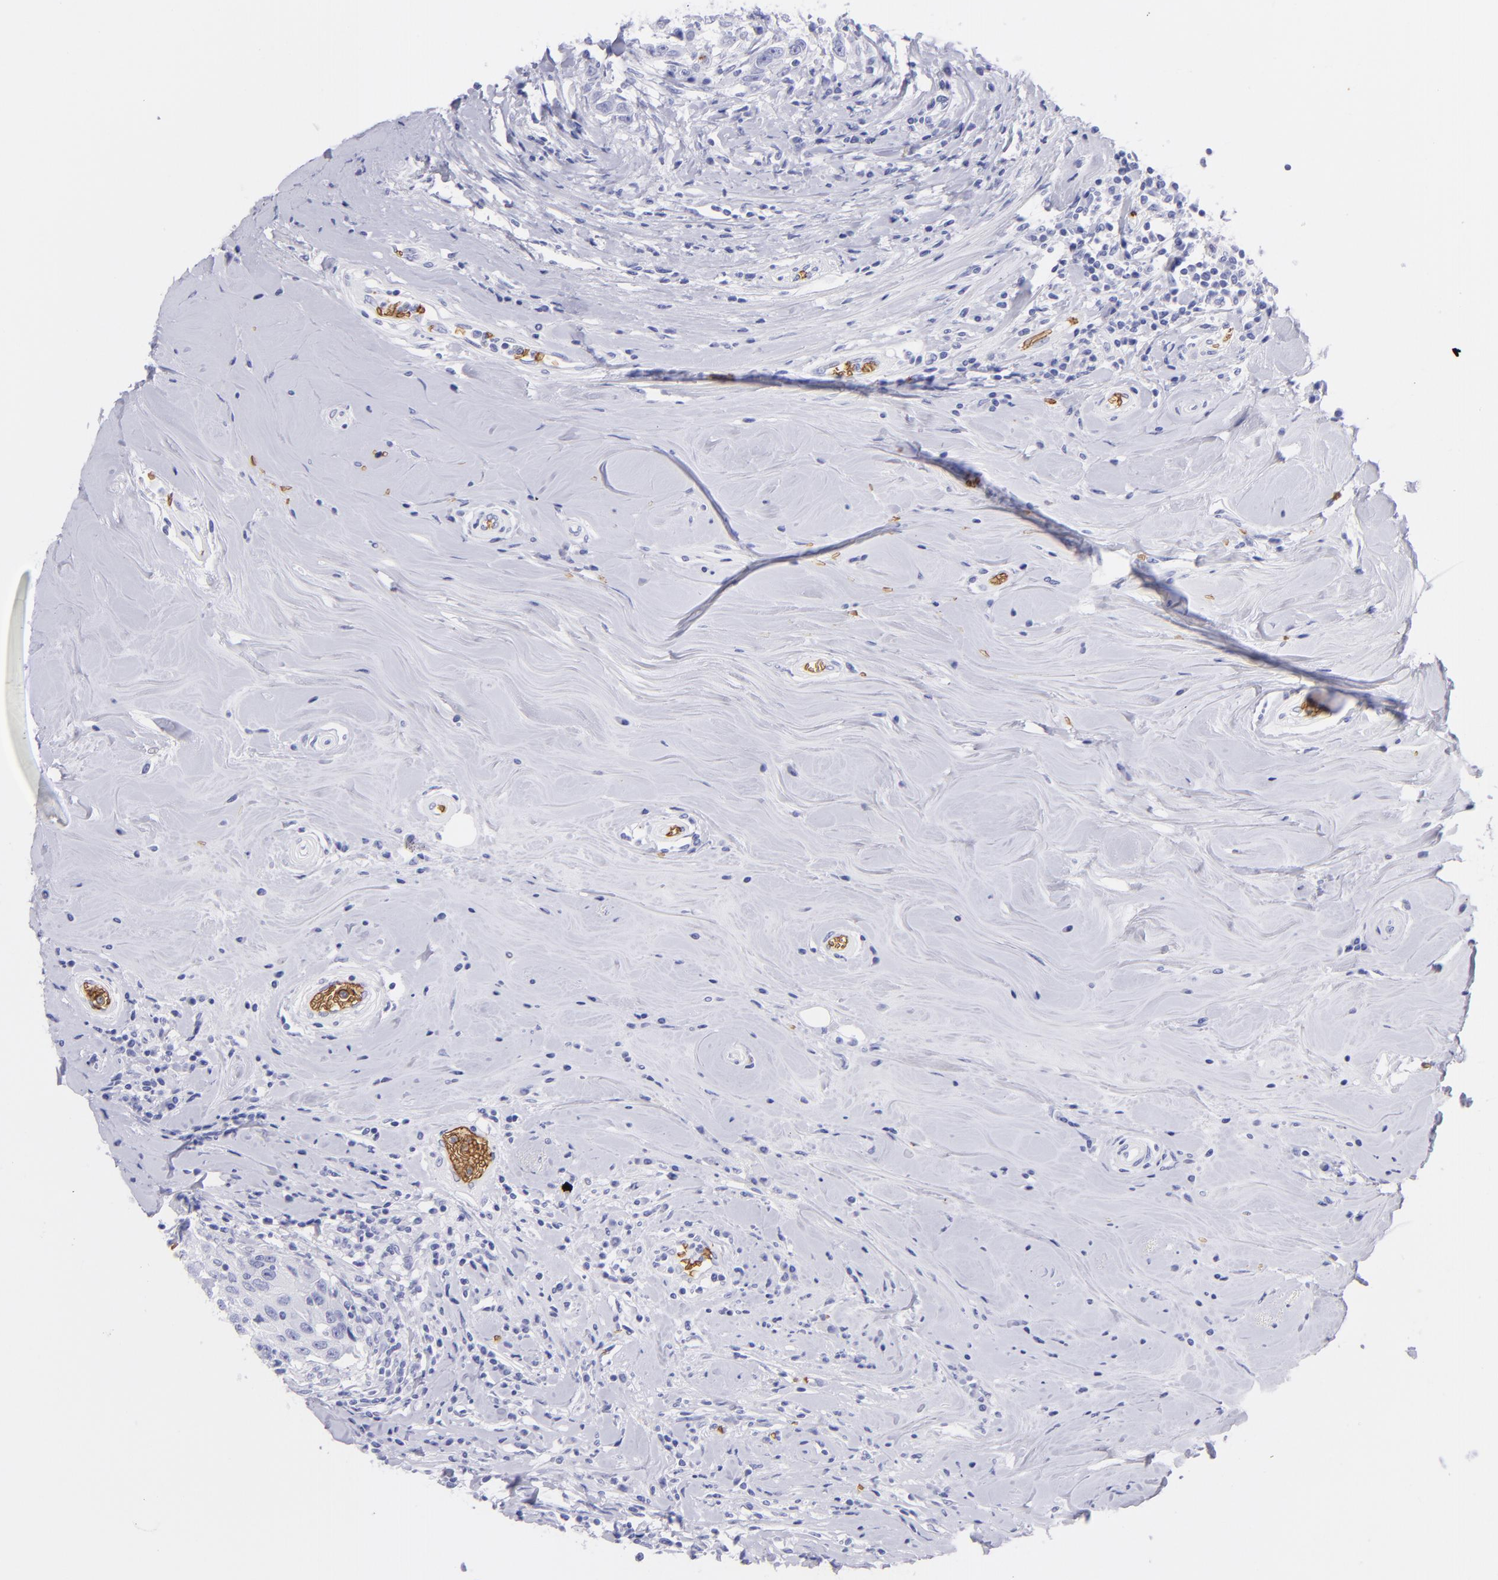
{"staining": {"intensity": "negative", "quantity": "none", "location": "none"}, "tissue": "breast cancer", "cell_type": "Tumor cells", "image_type": "cancer", "snomed": [{"axis": "morphology", "description": "Duct carcinoma"}, {"axis": "topography", "description": "Breast"}], "caption": "Tumor cells show no significant protein expression in breast cancer (invasive ductal carcinoma).", "gene": "GYPA", "patient": {"sex": "female", "age": 27}}